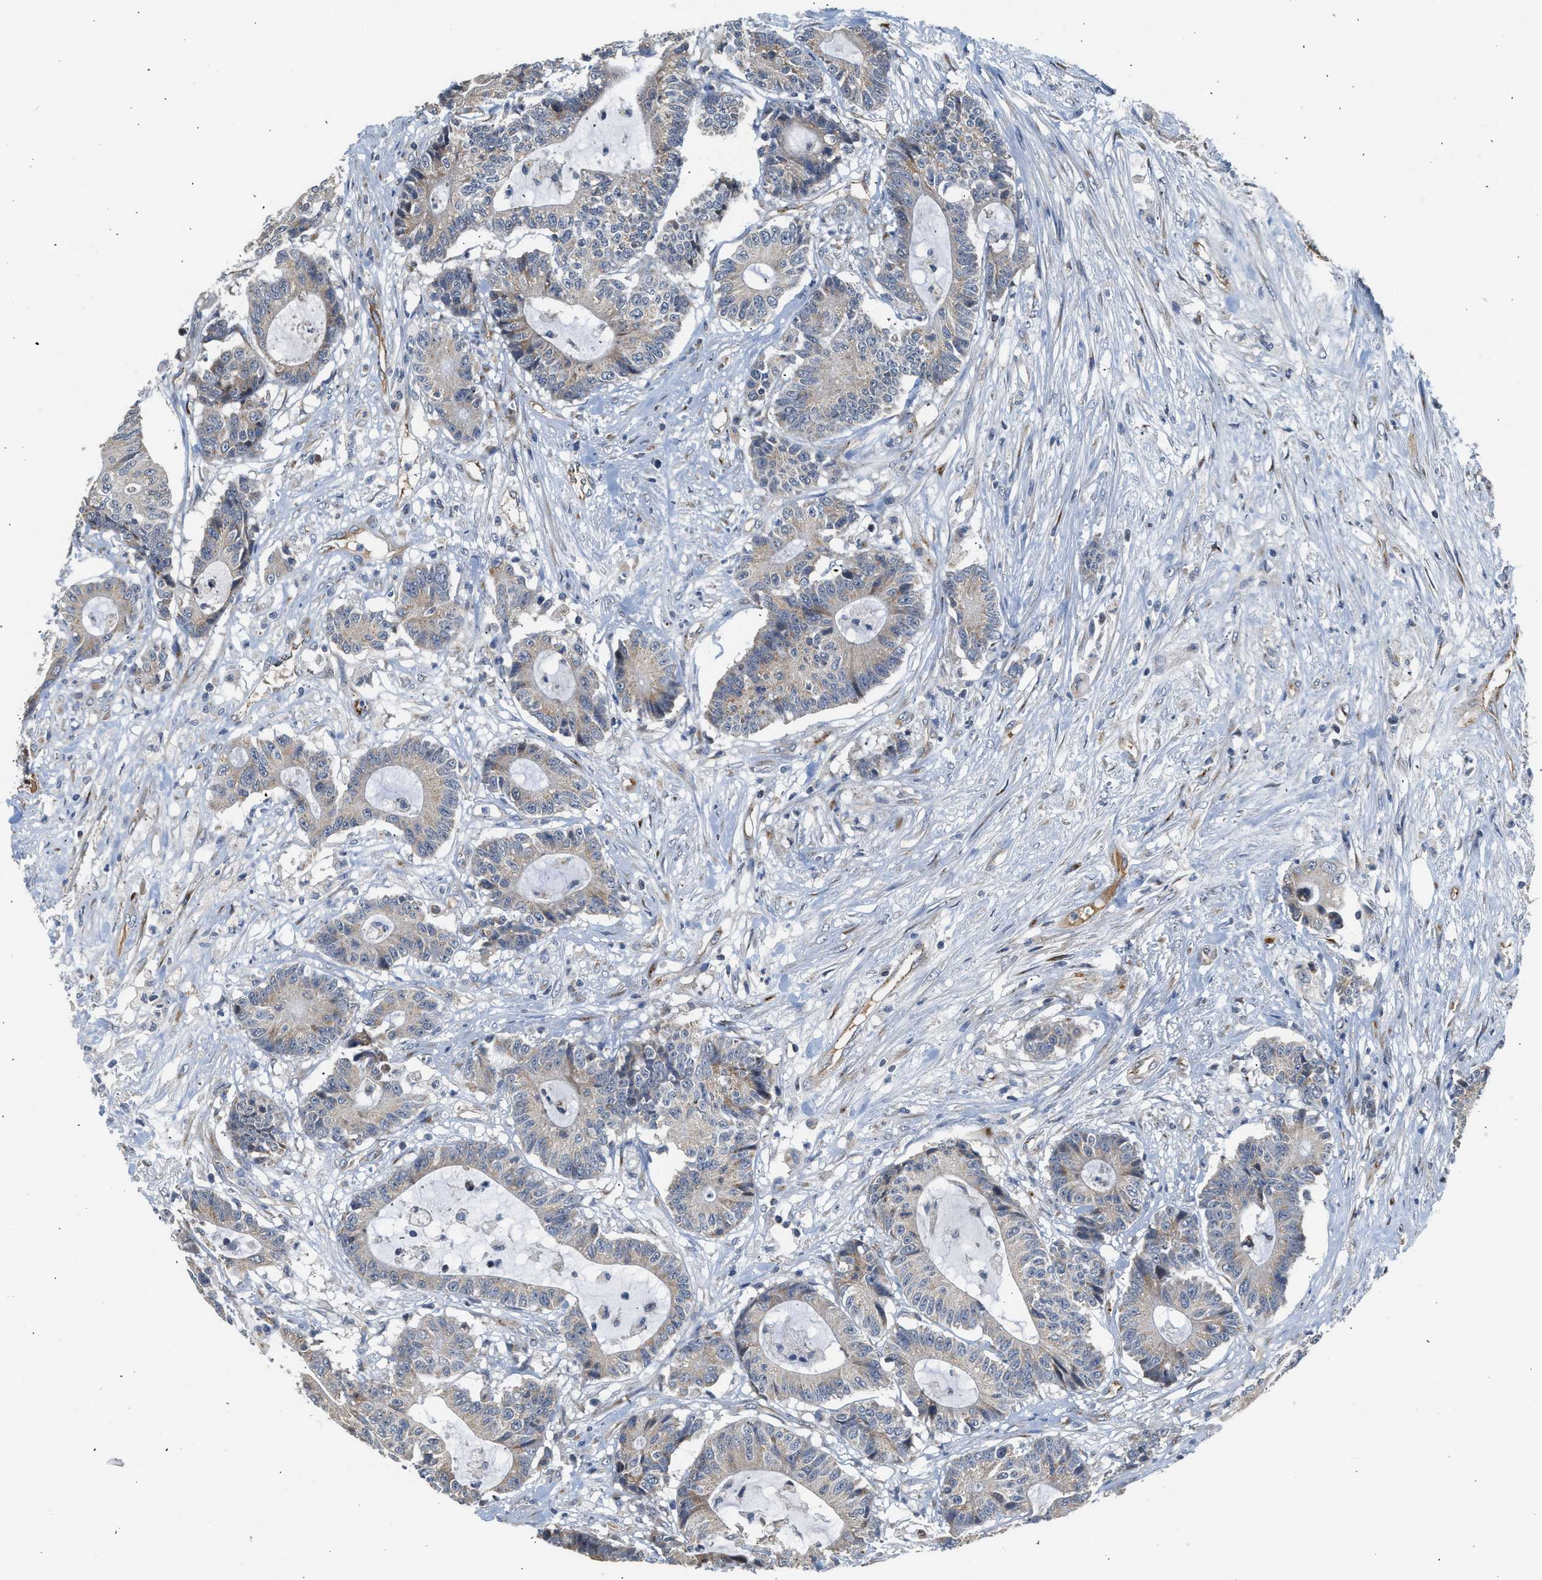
{"staining": {"intensity": "weak", "quantity": "25%-75%", "location": "cytoplasmic/membranous"}, "tissue": "colorectal cancer", "cell_type": "Tumor cells", "image_type": "cancer", "snomed": [{"axis": "morphology", "description": "Adenocarcinoma, NOS"}, {"axis": "topography", "description": "Colon"}], "caption": "Human colorectal adenocarcinoma stained for a protein (brown) reveals weak cytoplasmic/membranous positive positivity in approximately 25%-75% of tumor cells.", "gene": "PIM1", "patient": {"sex": "female", "age": 84}}